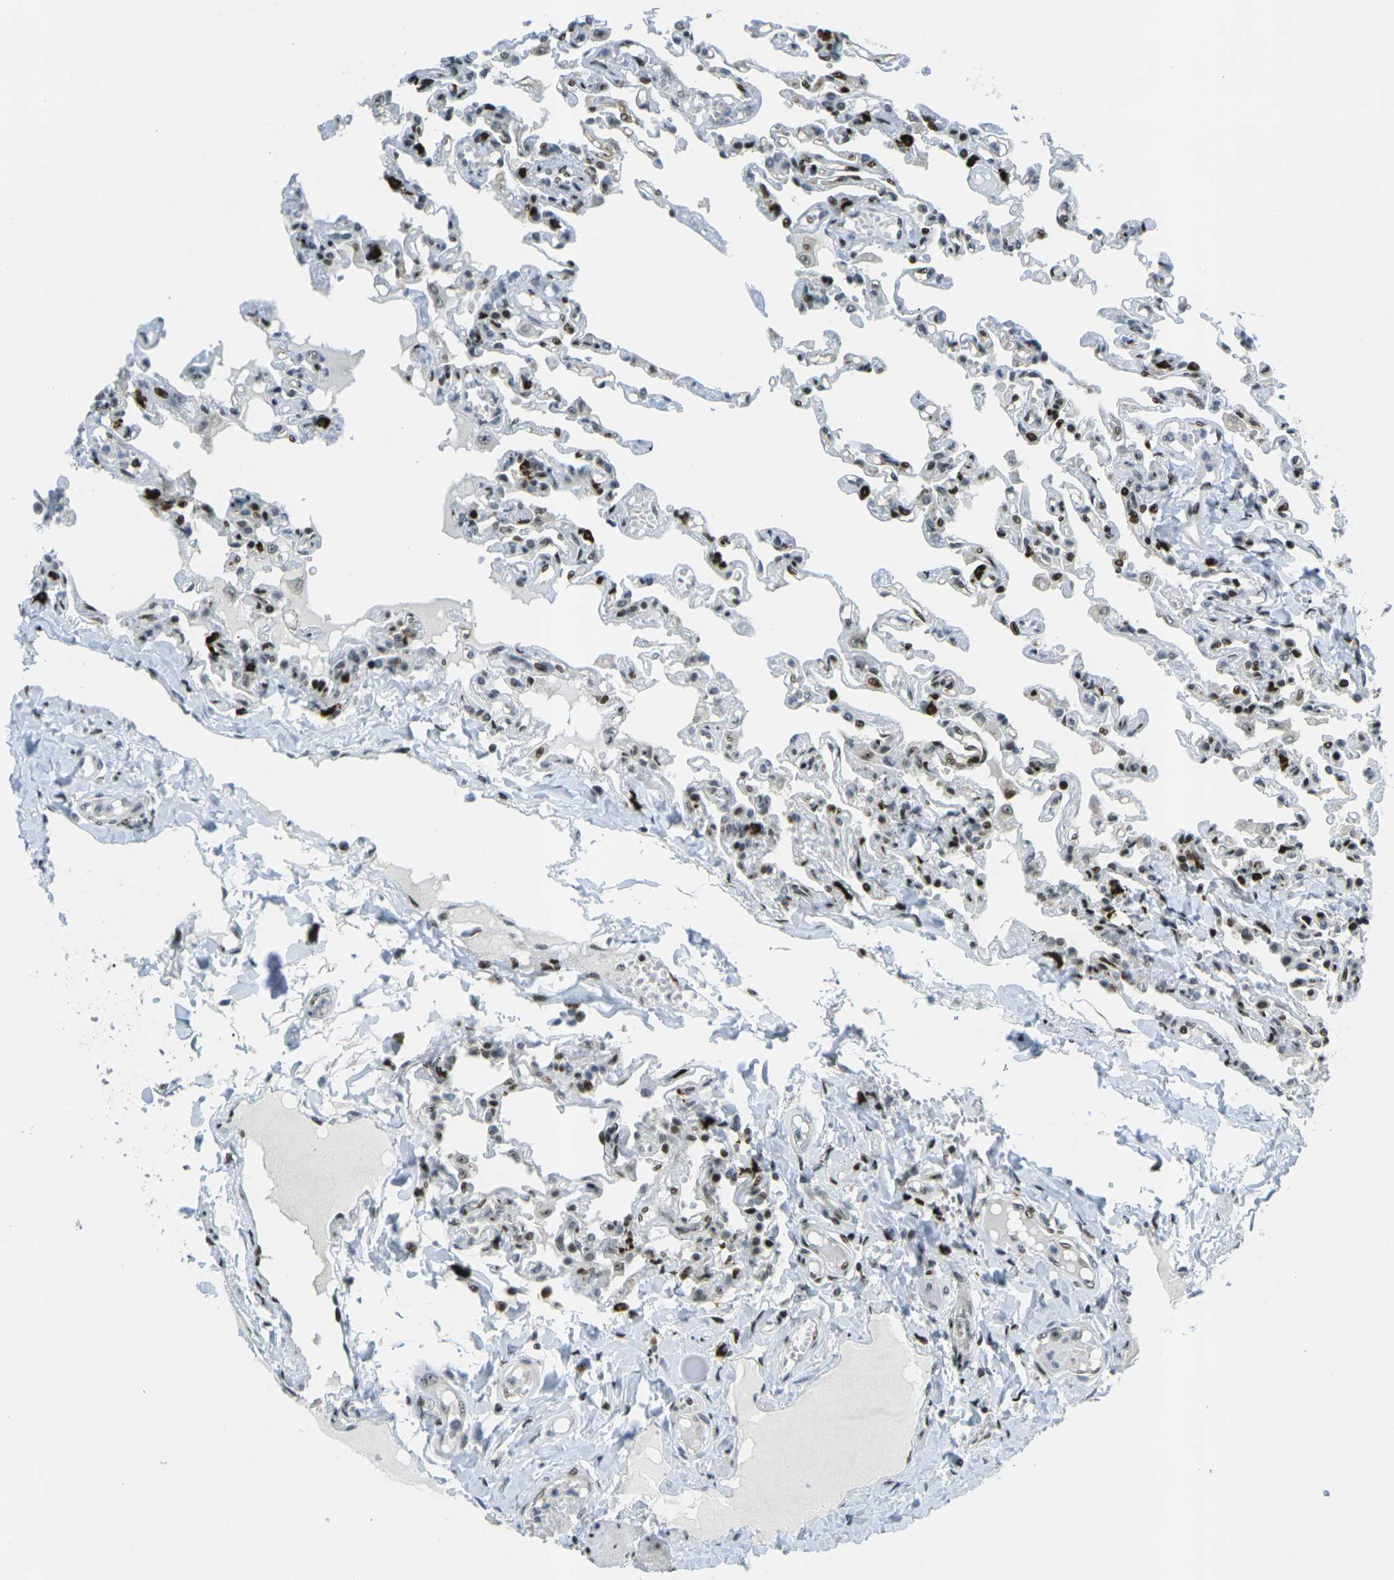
{"staining": {"intensity": "strong", "quantity": "25%-75%", "location": "nuclear"}, "tissue": "lung", "cell_type": "Alveolar cells", "image_type": "normal", "snomed": [{"axis": "morphology", "description": "Normal tissue, NOS"}, {"axis": "topography", "description": "Lung"}], "caption": "The image reveals a brown stain indicating the presence of a protein in the nuclear of alveolar cells in lung.", "gene": "UBE2C", "patient": {"sex": "male", "age": 21}}